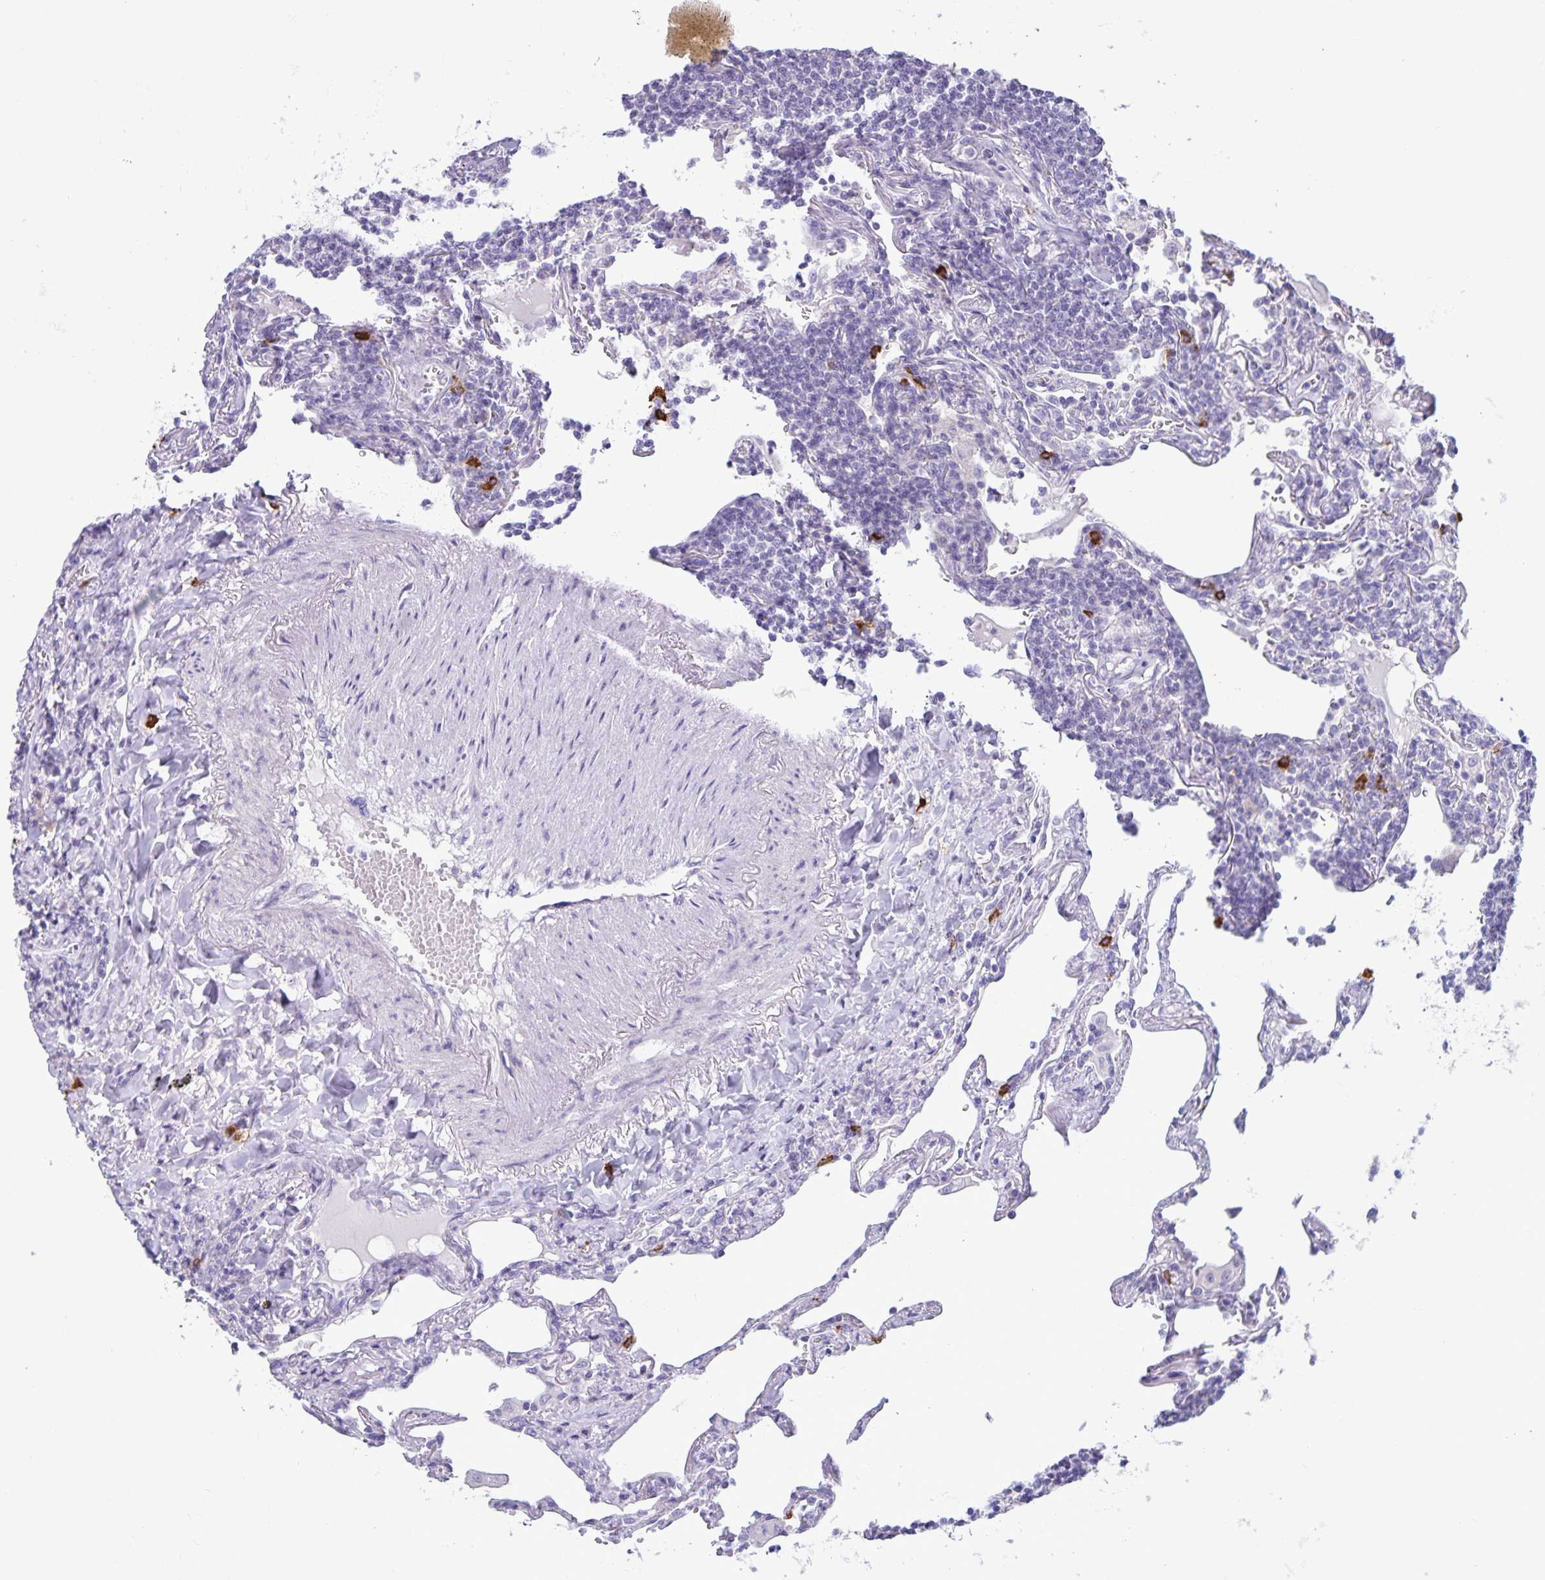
{"staining": {"intensity": "negative", "quantity": "none", "location": "none"}, "tissue": "lymphoma", "cell_type": "Tumor cells", "image_type": "cancer", "snomed": [{"axis": "morphology", "description": "Malignant lymphoma, non-Hodgkin's type, Low grade"}, {"axis": "topography", "description": "Lung"}], "caption": "An immunohistochemistry image of lymphoma is shown. There is no staining in tumor cells of lymphoma.", "gene": "IBTK", "patient": {"sex": "female", "age": 71}}